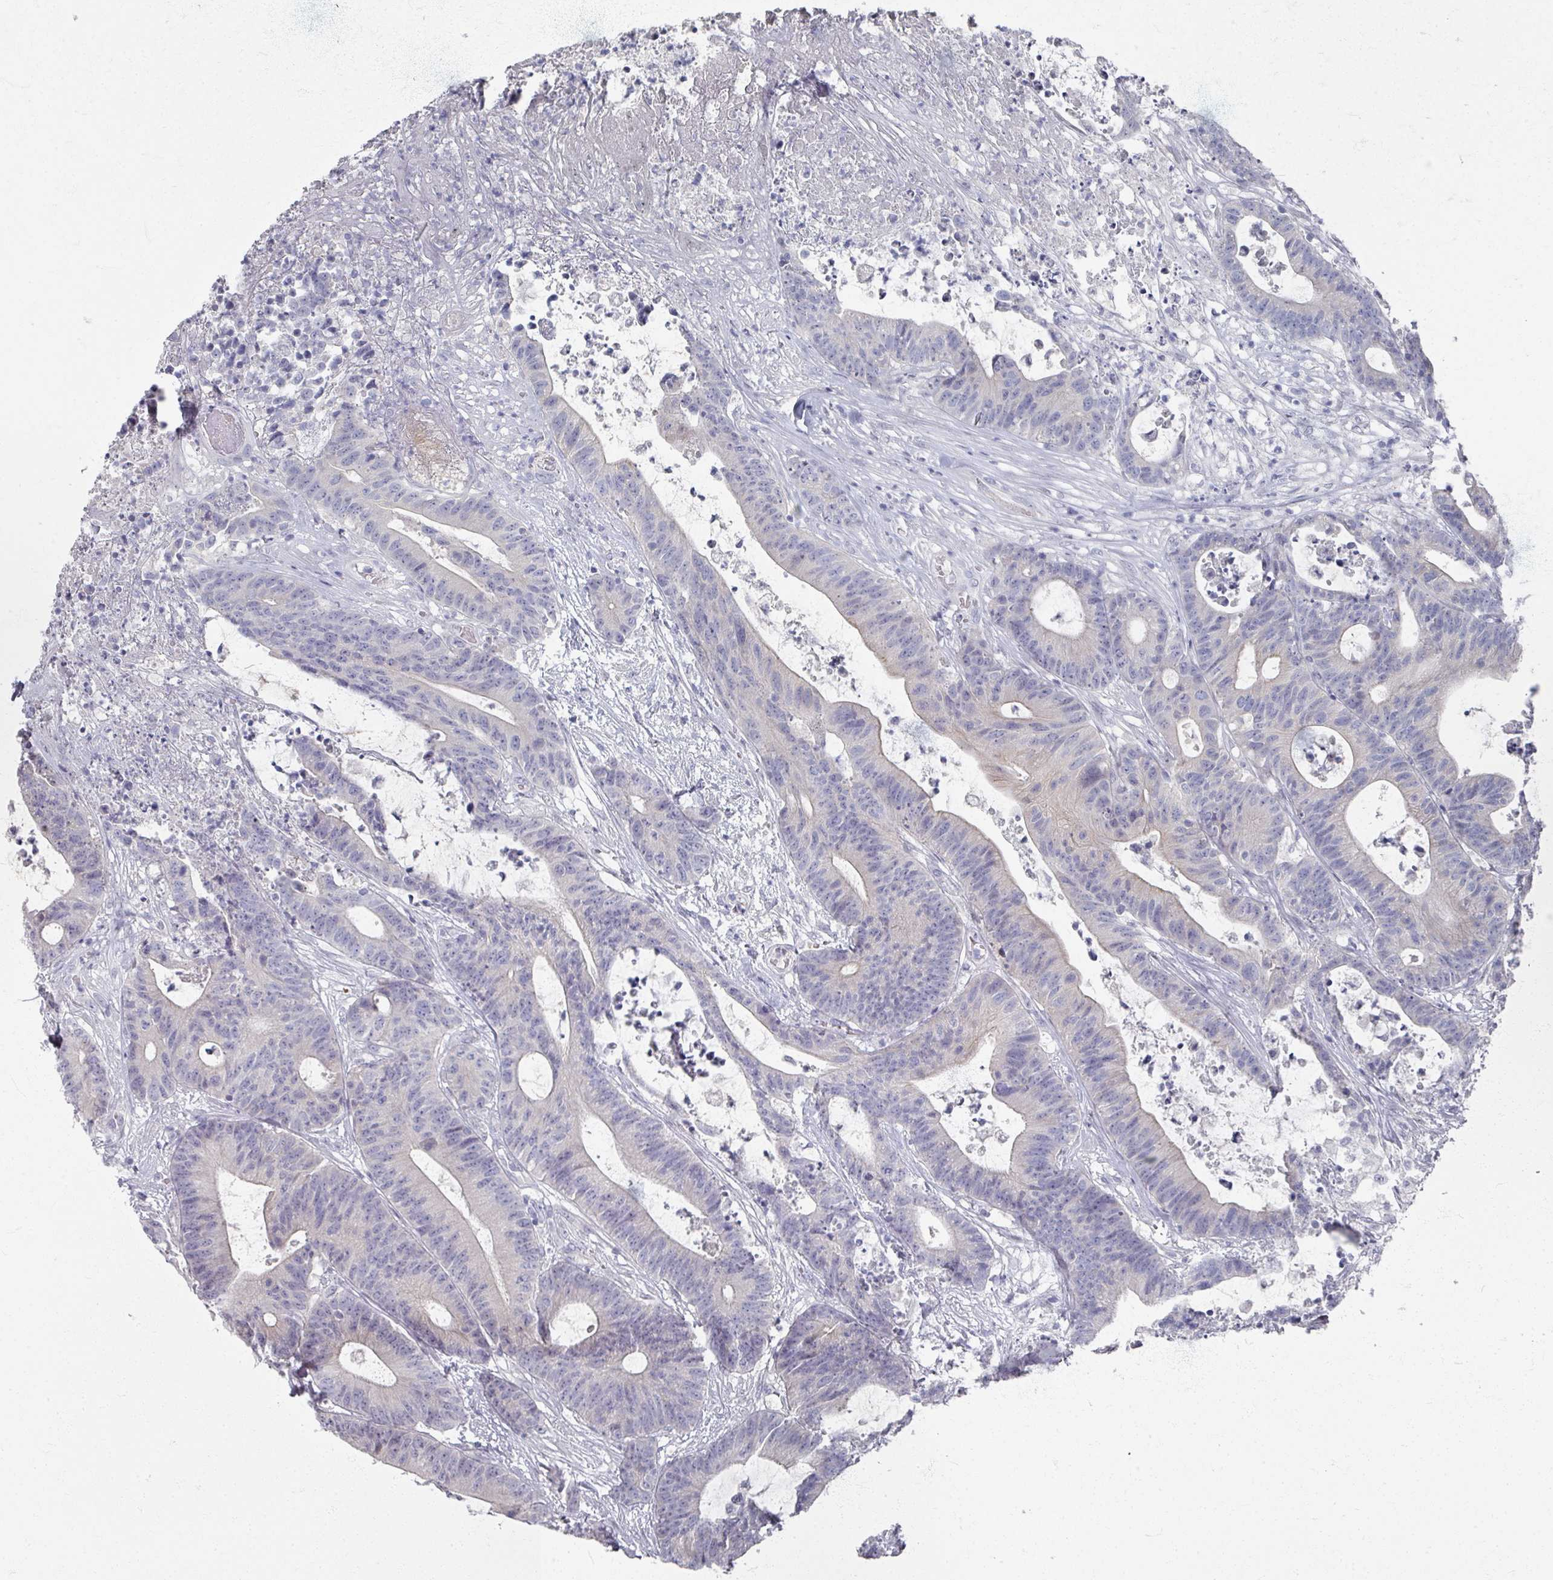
{"staining": {"intensity": "negative", "quantity": "none", "location": "none"}, "tissue": "colorectal cancer", "cell_type": "Tumor cells", "image_type": "cancer", "snomed": [{"axis": "morphology", "description": "Adenocarcinoma, NOS"}, {"axis": "topography", "description": "Colon"}], "caption": "Immunohistochemical staining of adenocarcinoma (colorectal) demonstrates no significant expression in tumor cells.", "gene": "TTYH3", "patient": {"sex": "female", "age": 84}}